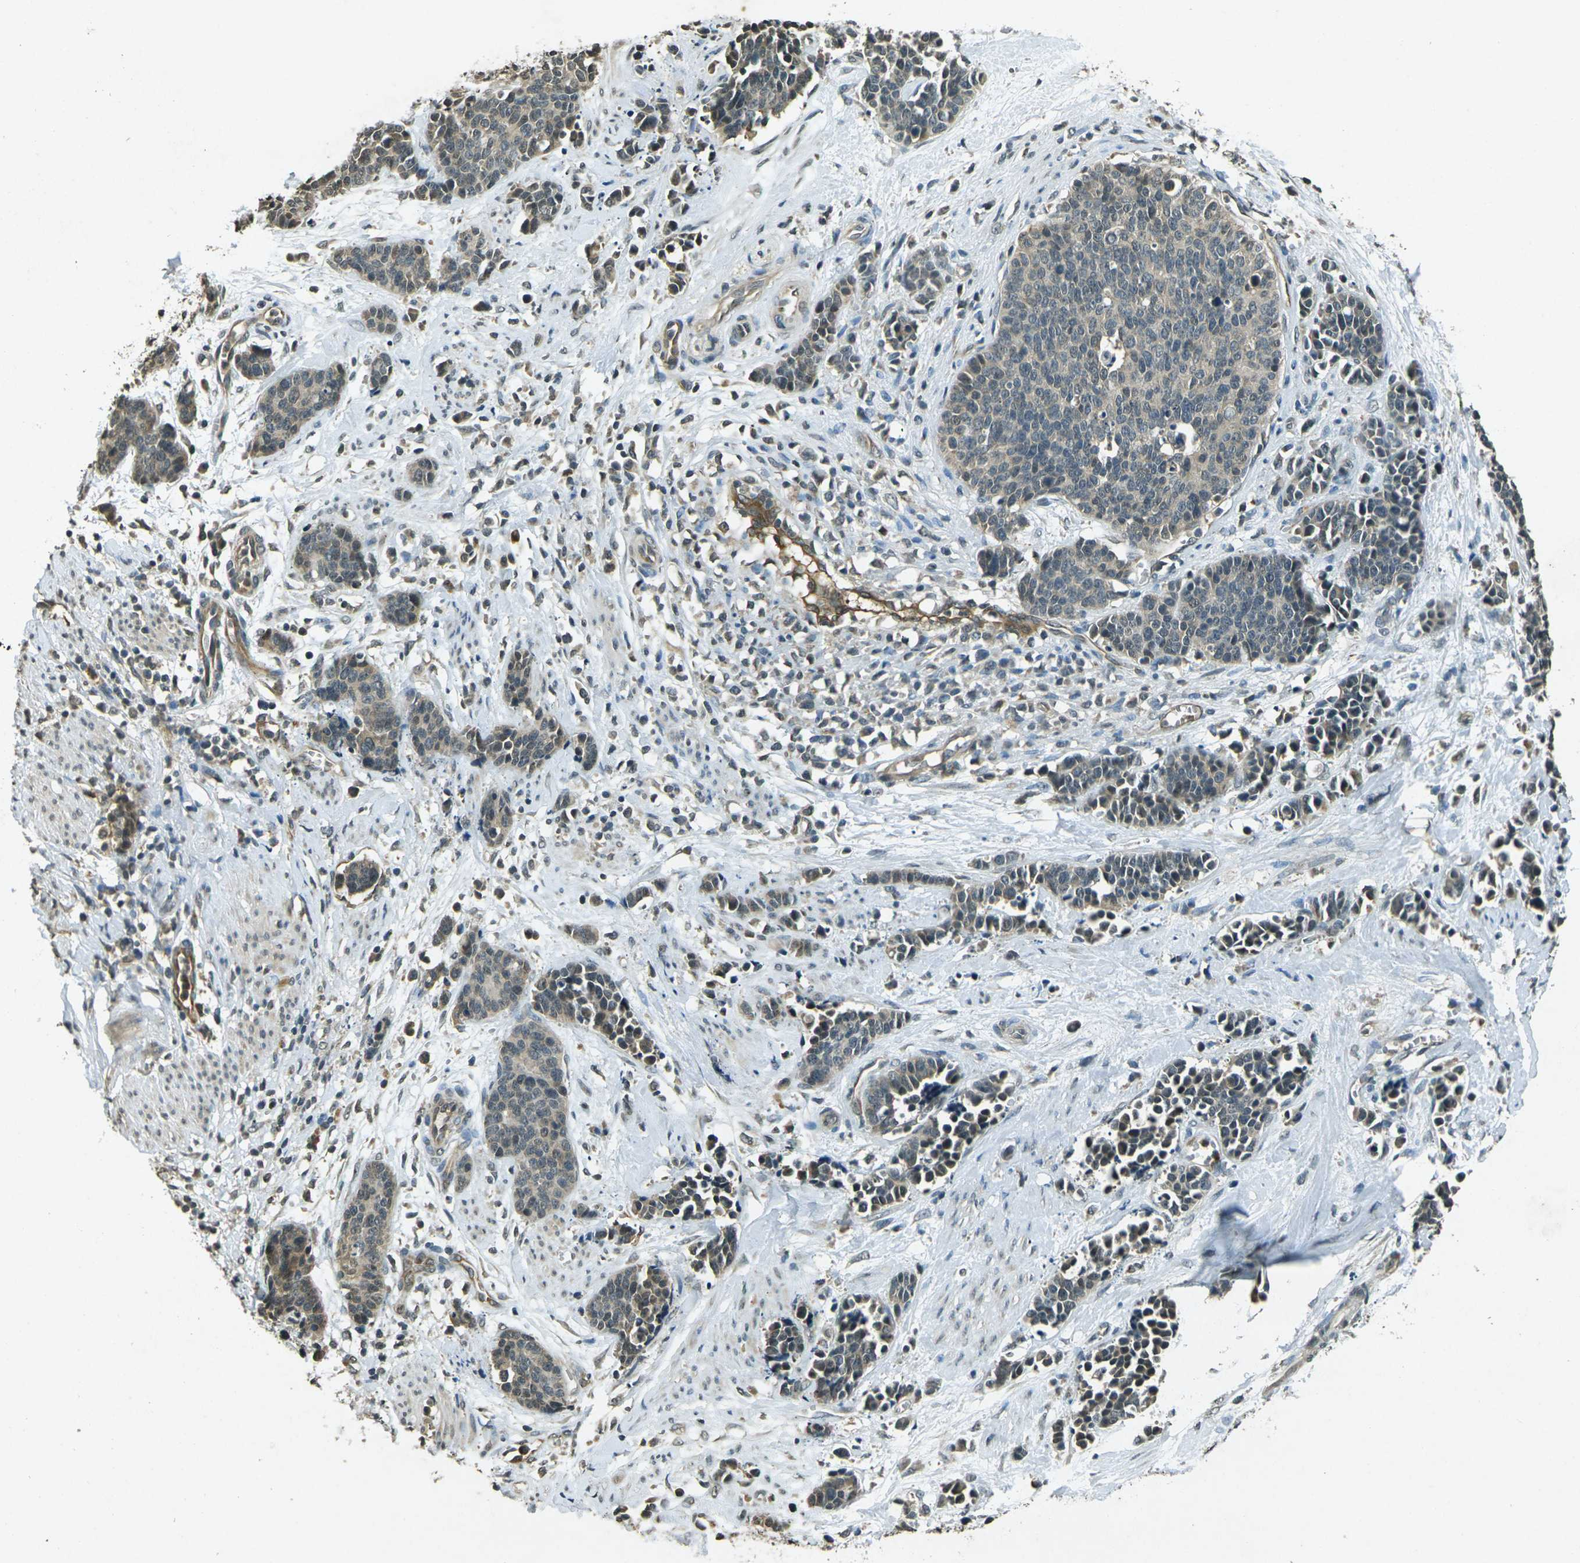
{"staining": {"intensity": "negative", "quantity": "none", "location": "none"}, "tissue": "cervical cancer", "cell_type": "Tumor cells", "image_type": "cancer", "snomed": [{"axis": "morphology", "description": "Squamous cell carcinoma, NOS"}, {"axis": "topography", "description": "Cervix"}], "caption": "Cervical cancer (squamous cell carcinoma) stained for a protein using immunohistochemistry demonstrates no positivity tumor cells.", "gene": "PDE2A", "patient": {"sex": "female", "age": 35}}